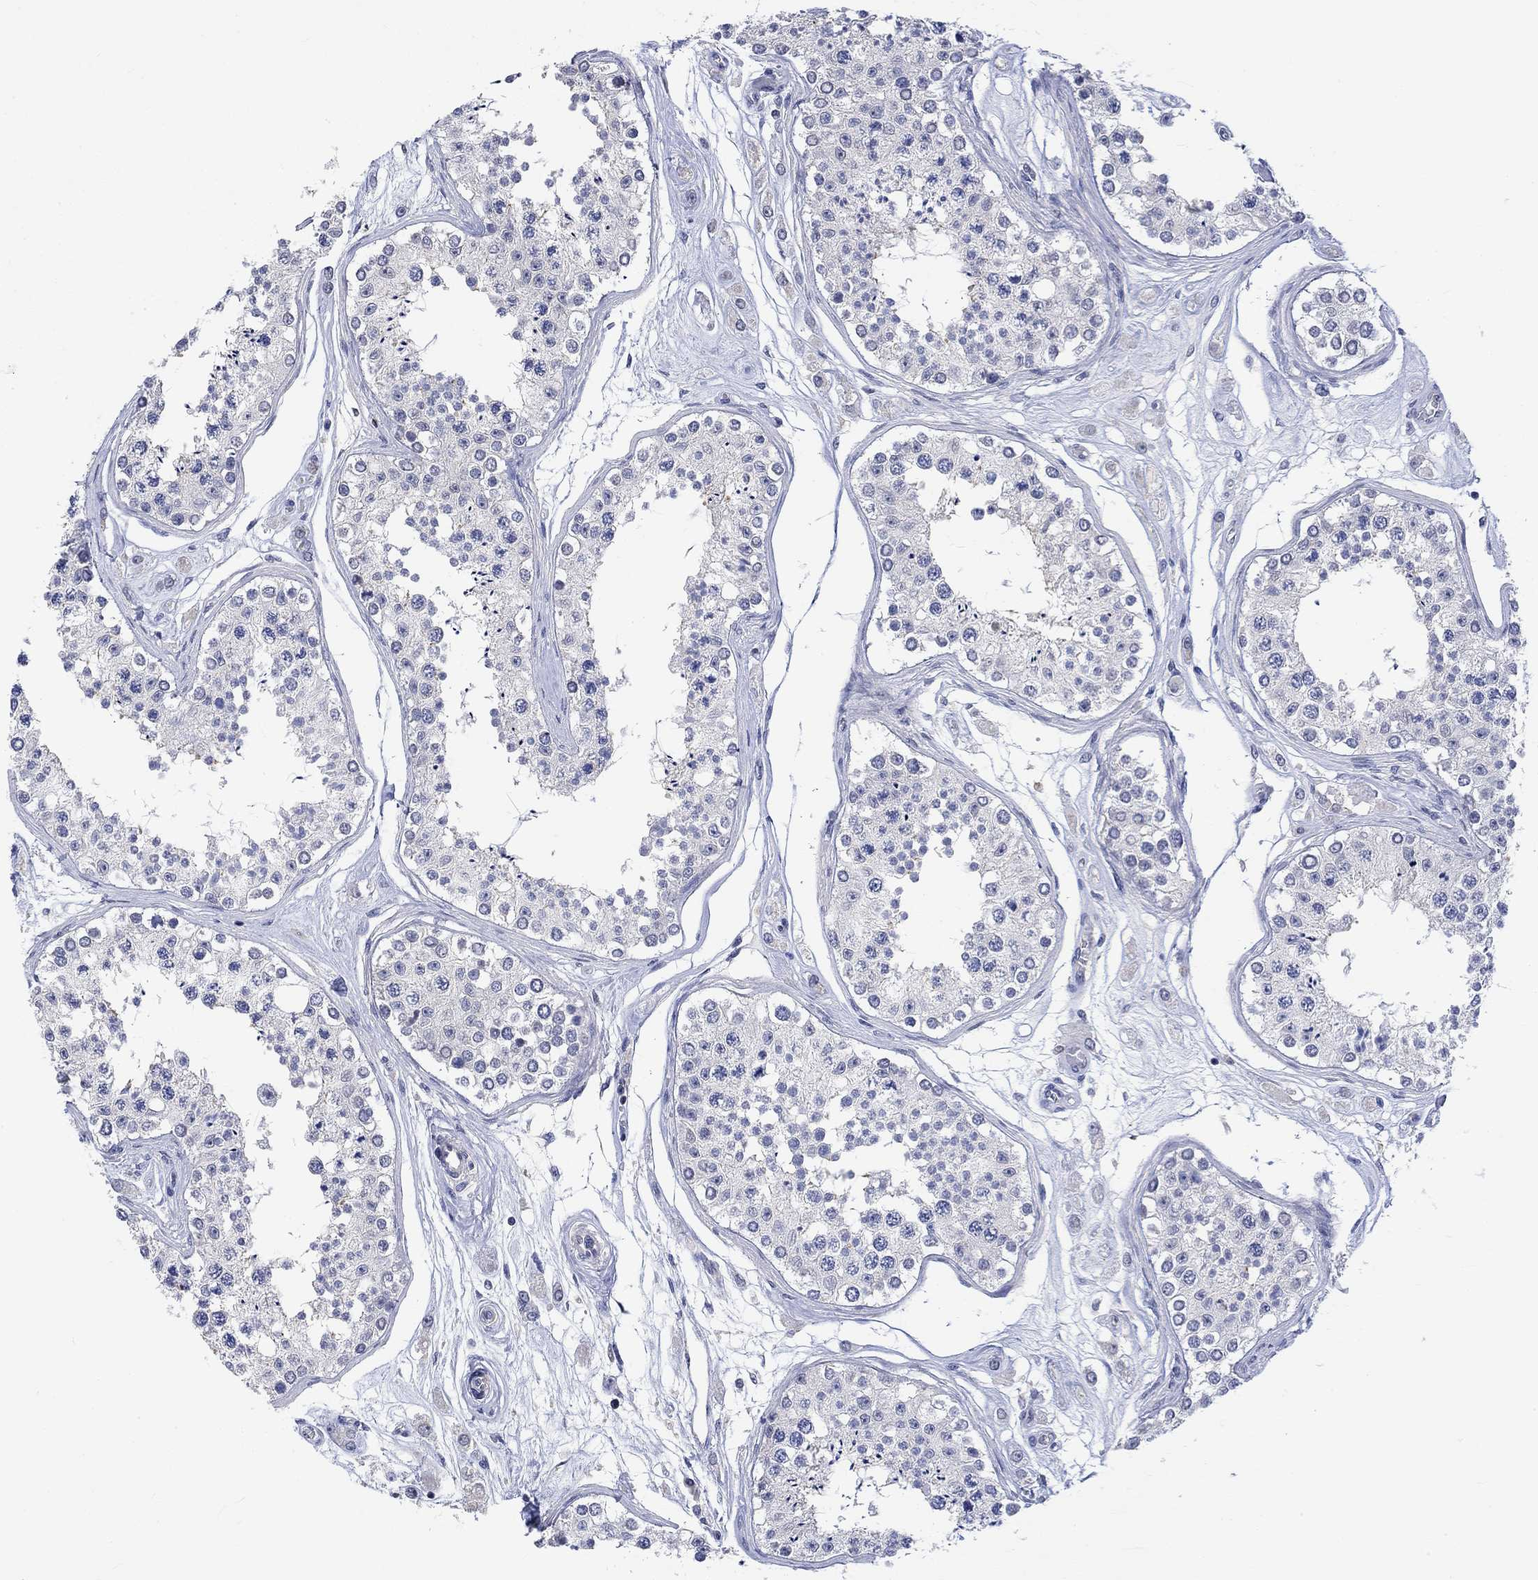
{"staining": {"intensity": "negative", "quantity": "none", "location": "none"}, "tissue": "testis", "cell_type": "Cells in seminiferous ducts", "image_type": "normal", "snomed": [{"axis": "morphology", "description": "Normal tissue, NOS"}, {"axis": "topography", "description": "Testis"}], "caption": "This is a image of IHC staining of normal testis, which shows no staining in cells in seminiferous ducts.", "gene": "AGRP", "patient": {"sex": "male", "age": 25}}